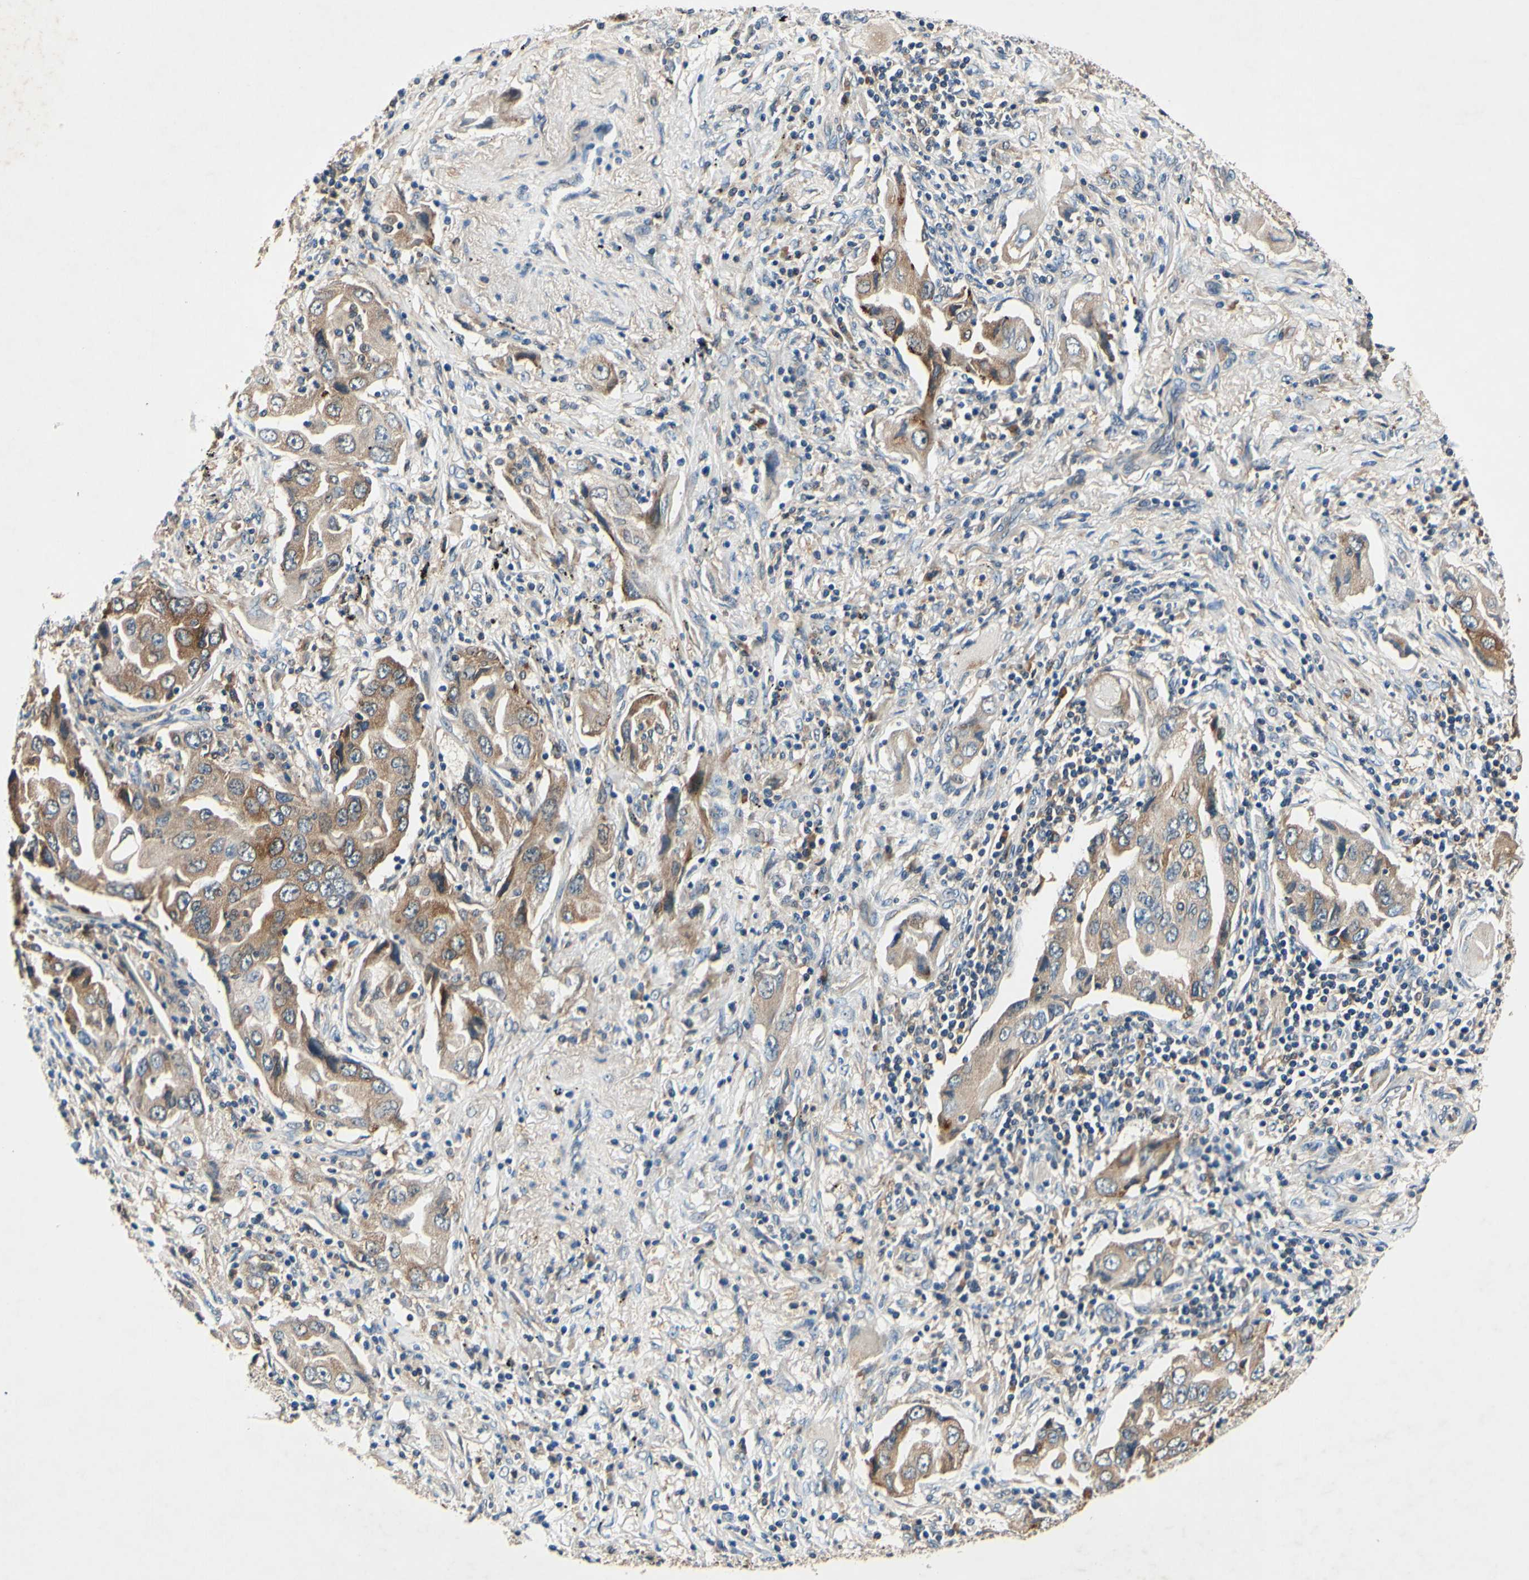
{"staining": {"intensity": "moderate", "quantity": "25%-75%", "location": "cytoplasmic/membranous"}, "tissue": "lung cancer", "cell_type": "Tumor cells", "image_type": "cancer", "snomed": [{"axis": "morphology", "description": "Adenocarcinoma, NOS"}, {"axis": "topography", "description": "Lung"}], "caption": "An image showing moderate cytoplasmic/membranous staining in about 25%-75% of tumor cells in lung adenocarcinoma, as visualized by brown immunohistochemical staining.", "gene": "PLA2G4A", "patient": {"sex": "female", "age": 65}}